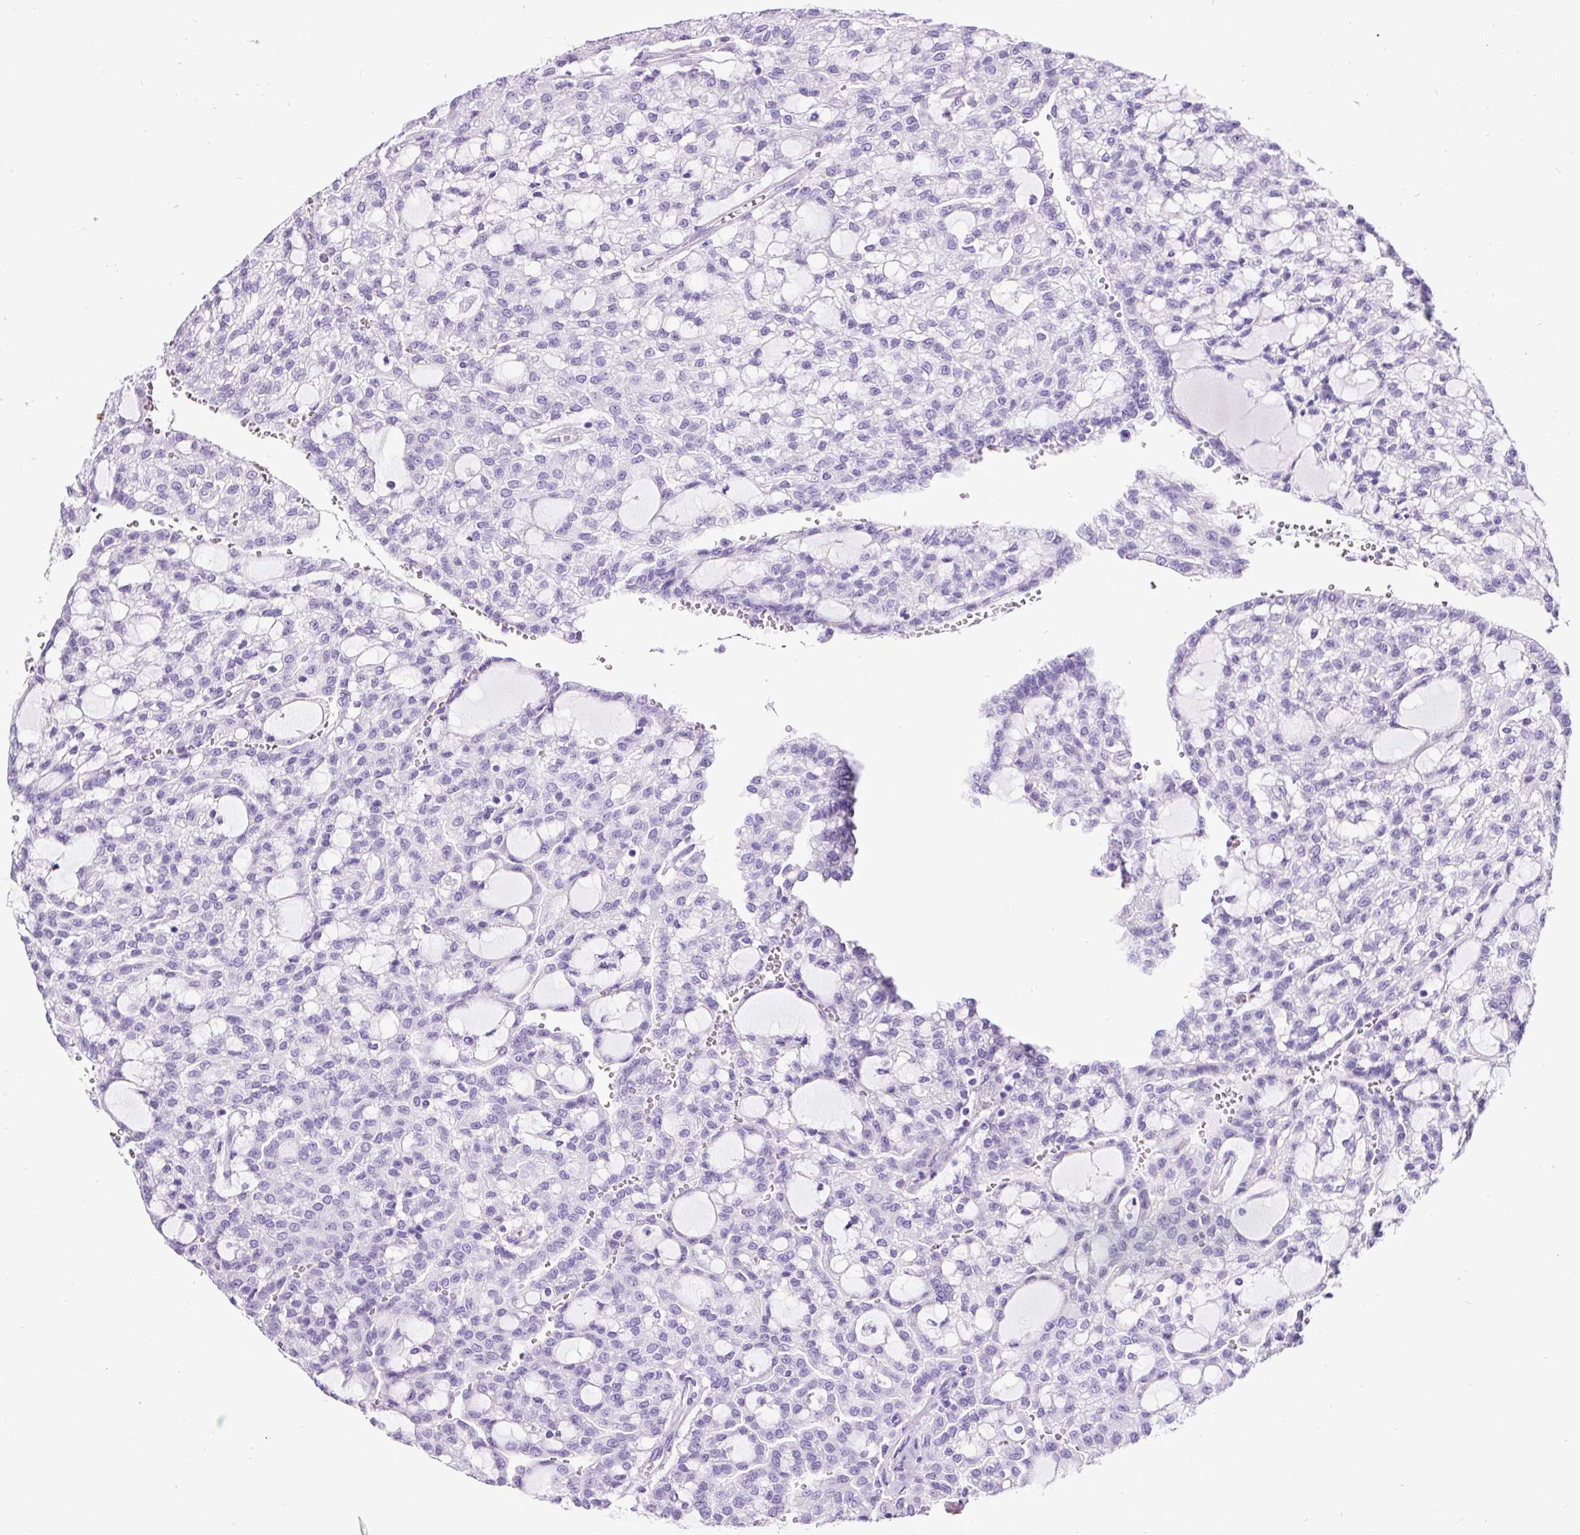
{"staining": {"intensity": "negative", "quantity": "none", "location": "none"}, "tissue": "renal cancer", "cell_type": "Tumor cells", "image_type": "cancer", "snomed": [{"axis": "morphology", "description": "Adenocarcinoma, NOS"}, {"axis": "topography", "description": "Kidney"}], "caption": "The image reveals no significant expression in tumor cells of renal cancer (adenocarcinoma).", "gene": "PDIA2", "patient": {"sex": "male", "age": 63}}